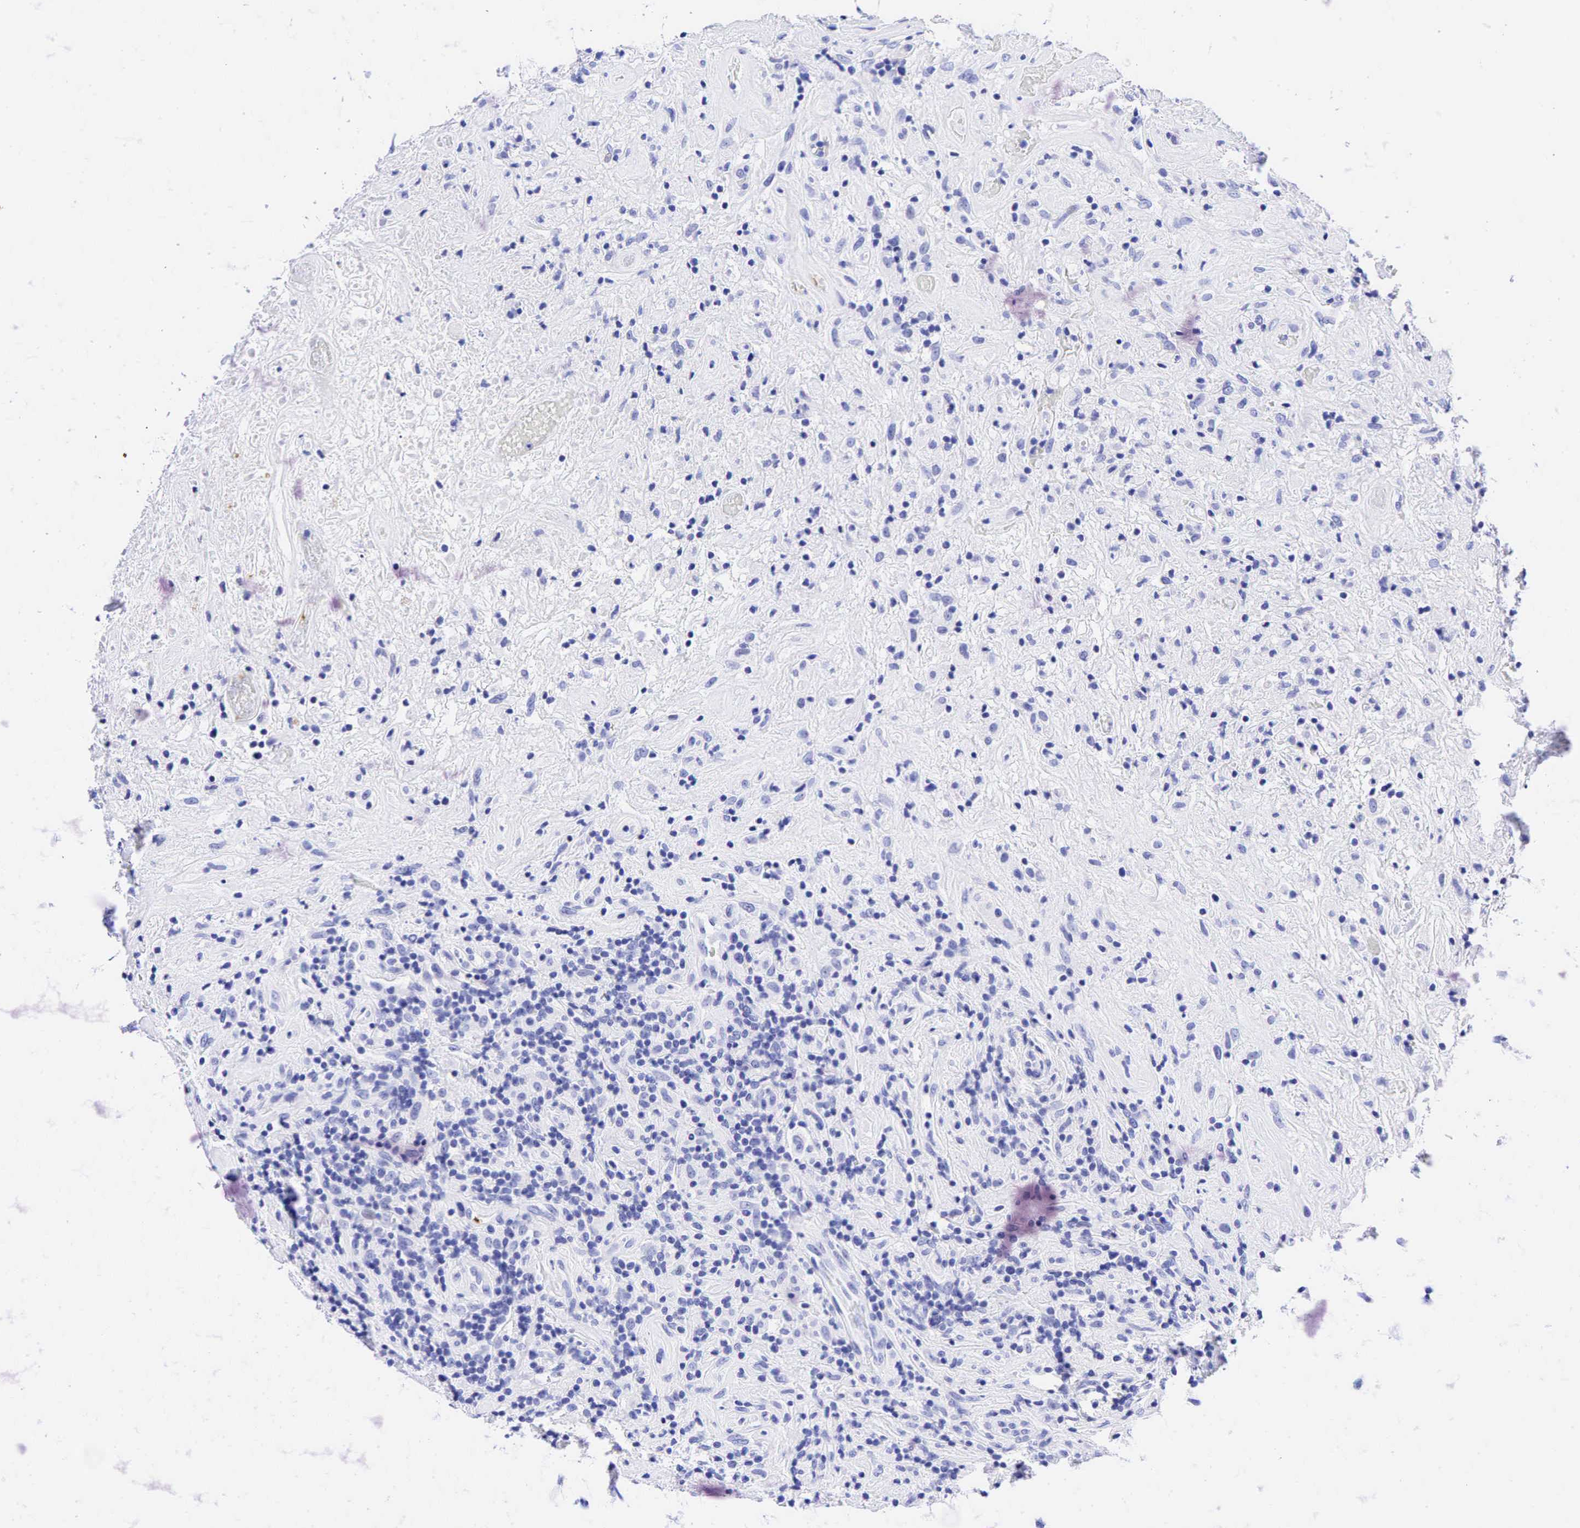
{"staining": {"intensity": "negative", "quantity": "none", "location": "none"}, "tissue": "lymphoma", "cell_type": "Tumor cells", "image_type": "cancer", "snomed": [{"axis": "morphology", "description": "Hodgkin's disease, NOS"}, {"axis": "topography", "description": "Lymph node"}], "caption": "Hodgkin's disease was stained to show a protein in brown. There is no significant staining in tumor cells.", "gene": "FUT4", "patient": {"sex": "male", "age": 46}}